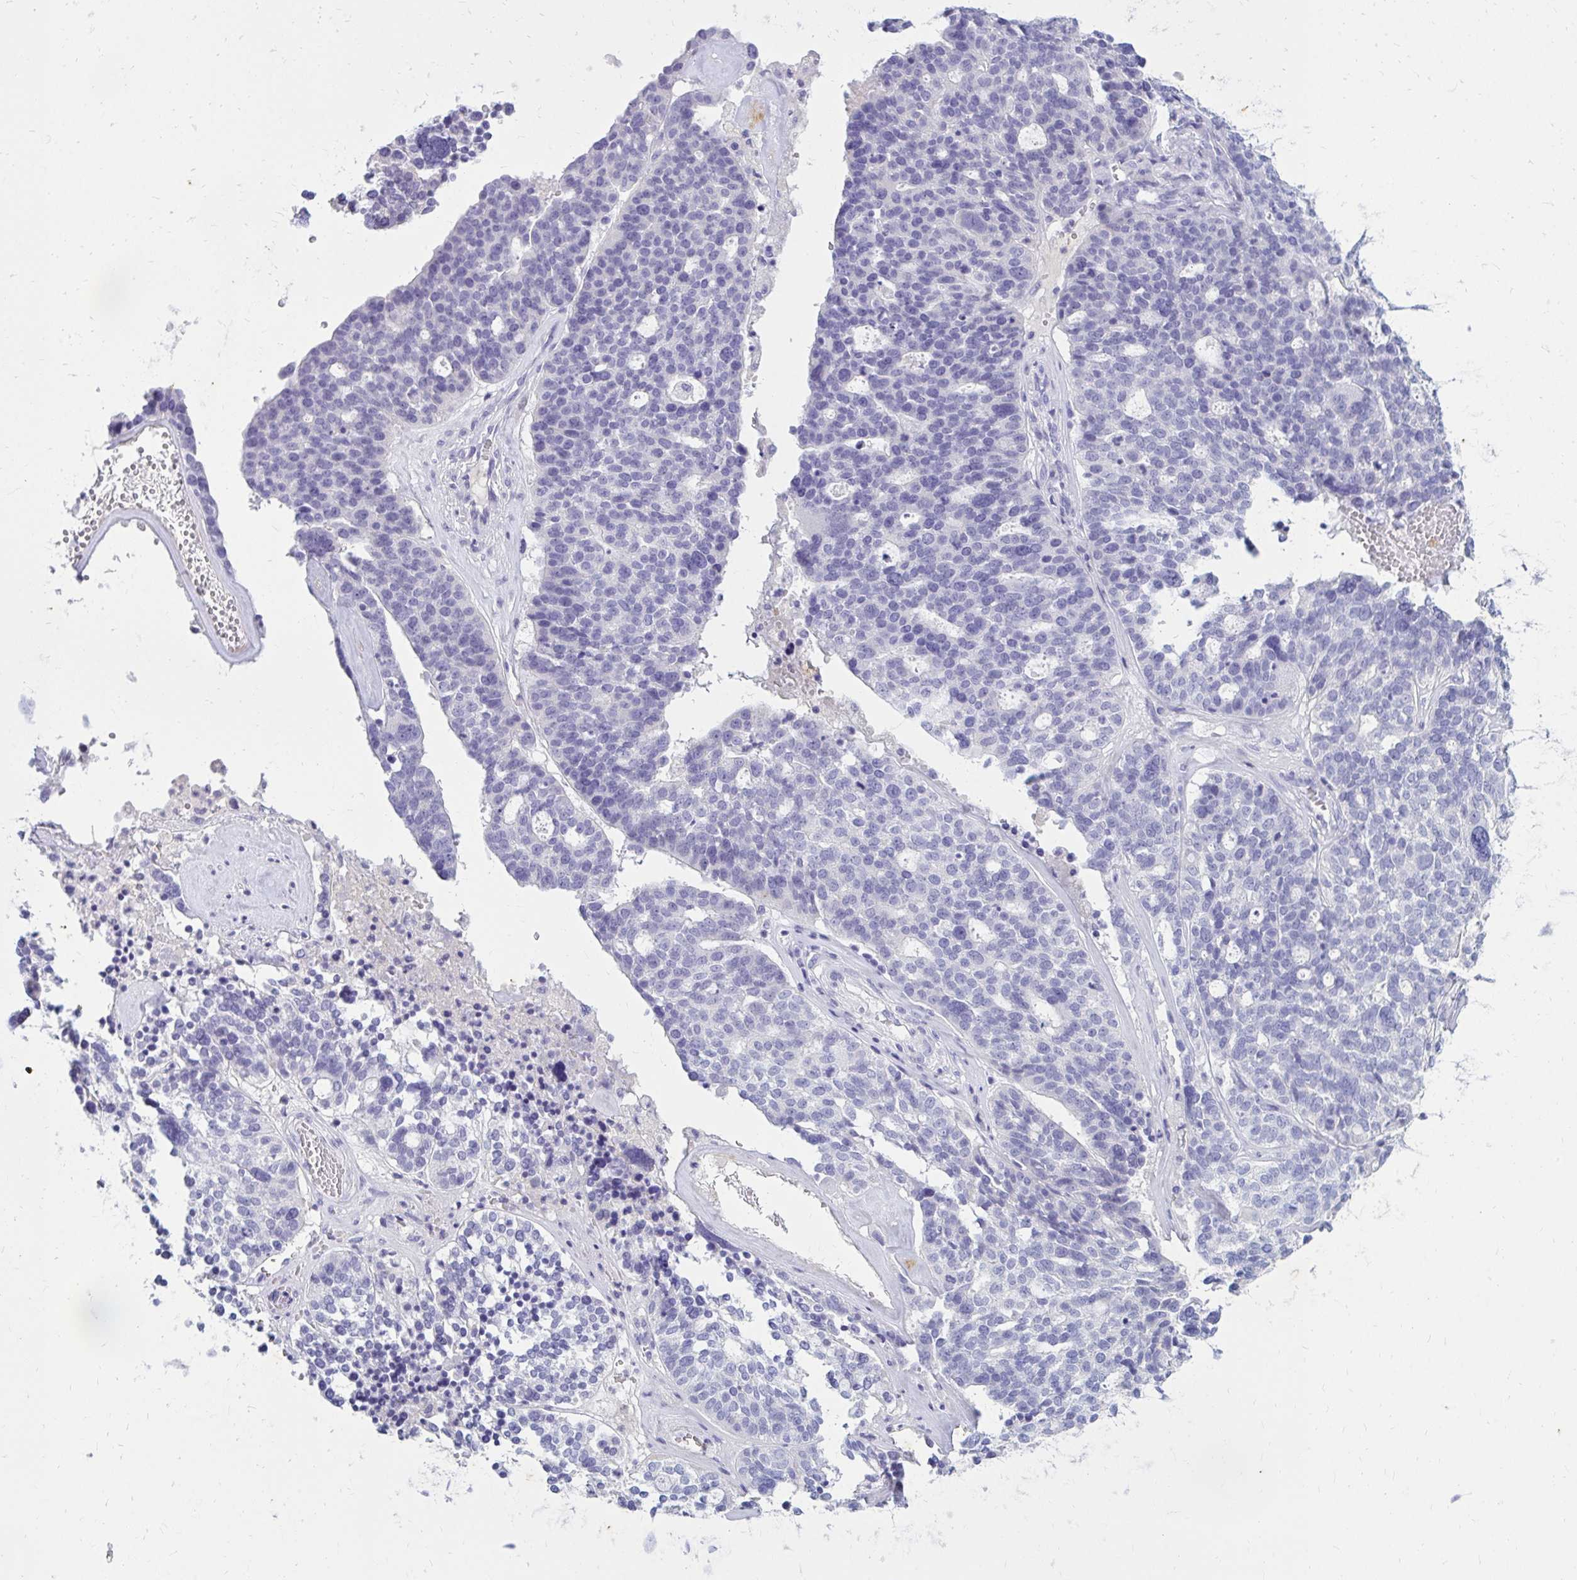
{"staining": {"intensity": "negative", "quantity": "none", "location": "none"}, "tissue": "ovarian cancer", "cell_type": "Tumor cells", "image_type": "cancer", "snomed": [{"axis": "morphology", "description": "Cystadenocarcinoma, serous, NOS"}, {"axis": "topography", "description": "Ovary"}], "caption": "High magnification brightfield microscopy of ovarian serous cystadenocarcinoma stained with DAB (brown) and counterstained with hematoxylin (blue): tumor cells show no significant positivity.", "gene": "NANOGNB", "patient": {"sex": "female", "age": 59}}